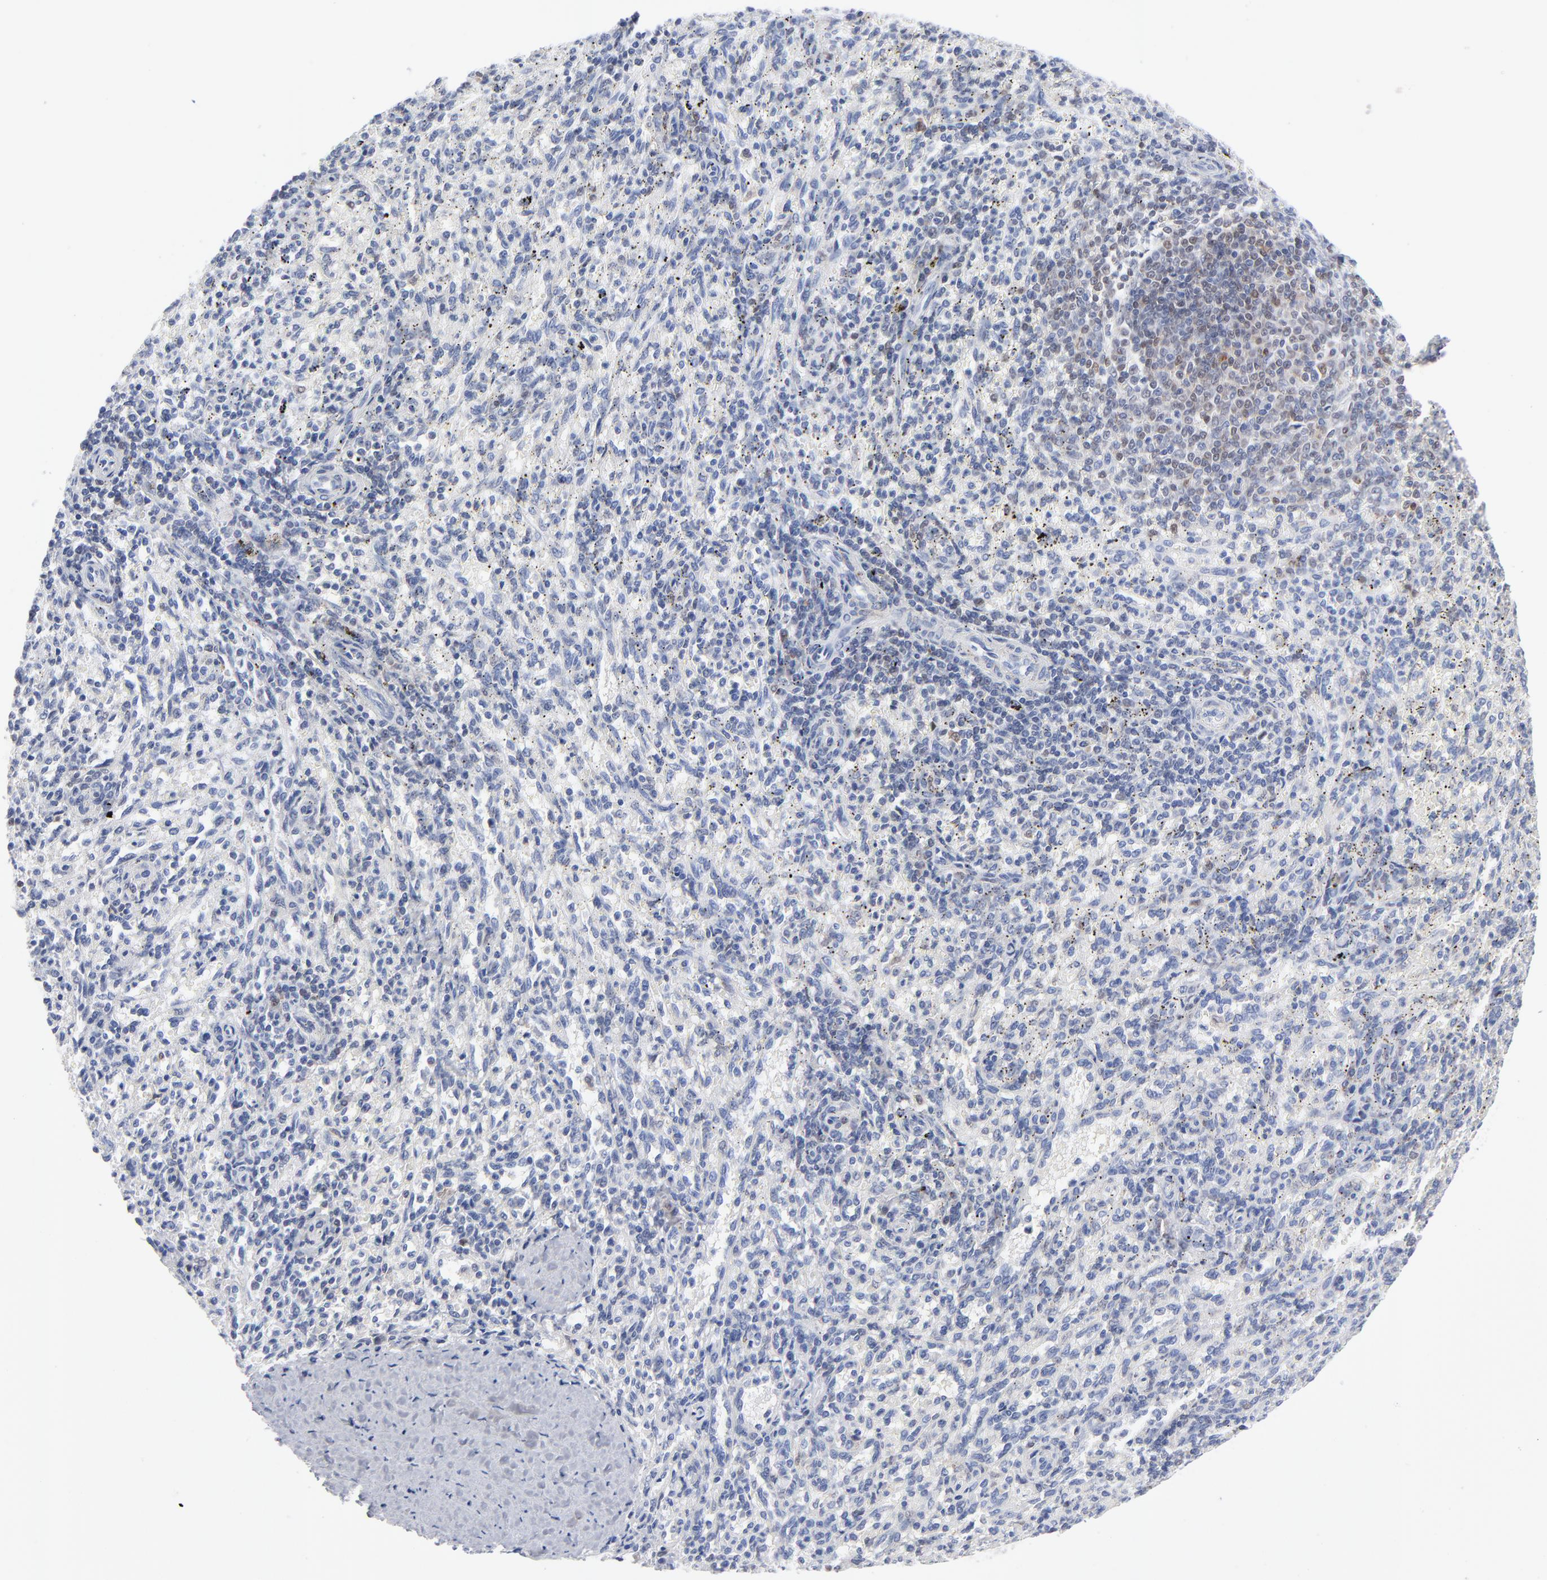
{"staining": {"intensity": "negative", "quantity": "none", "location": "none"}, "tissue": "spleen", "cell_type": "Cells in red pulp", "image_type": "normal", "snomed": [{"axis": "morphology", "description": "Normal tissue, NOS"}, {"axis": "topography", "description": "Spleen"}], "caption": "Cells in red pulp show no significant protein positivity in benign spleen. (Brightfield microscopy of DAB IHC at high magnification).", "gene": "CHCHD10", "patient": {"sex": "female", "age": 10}}